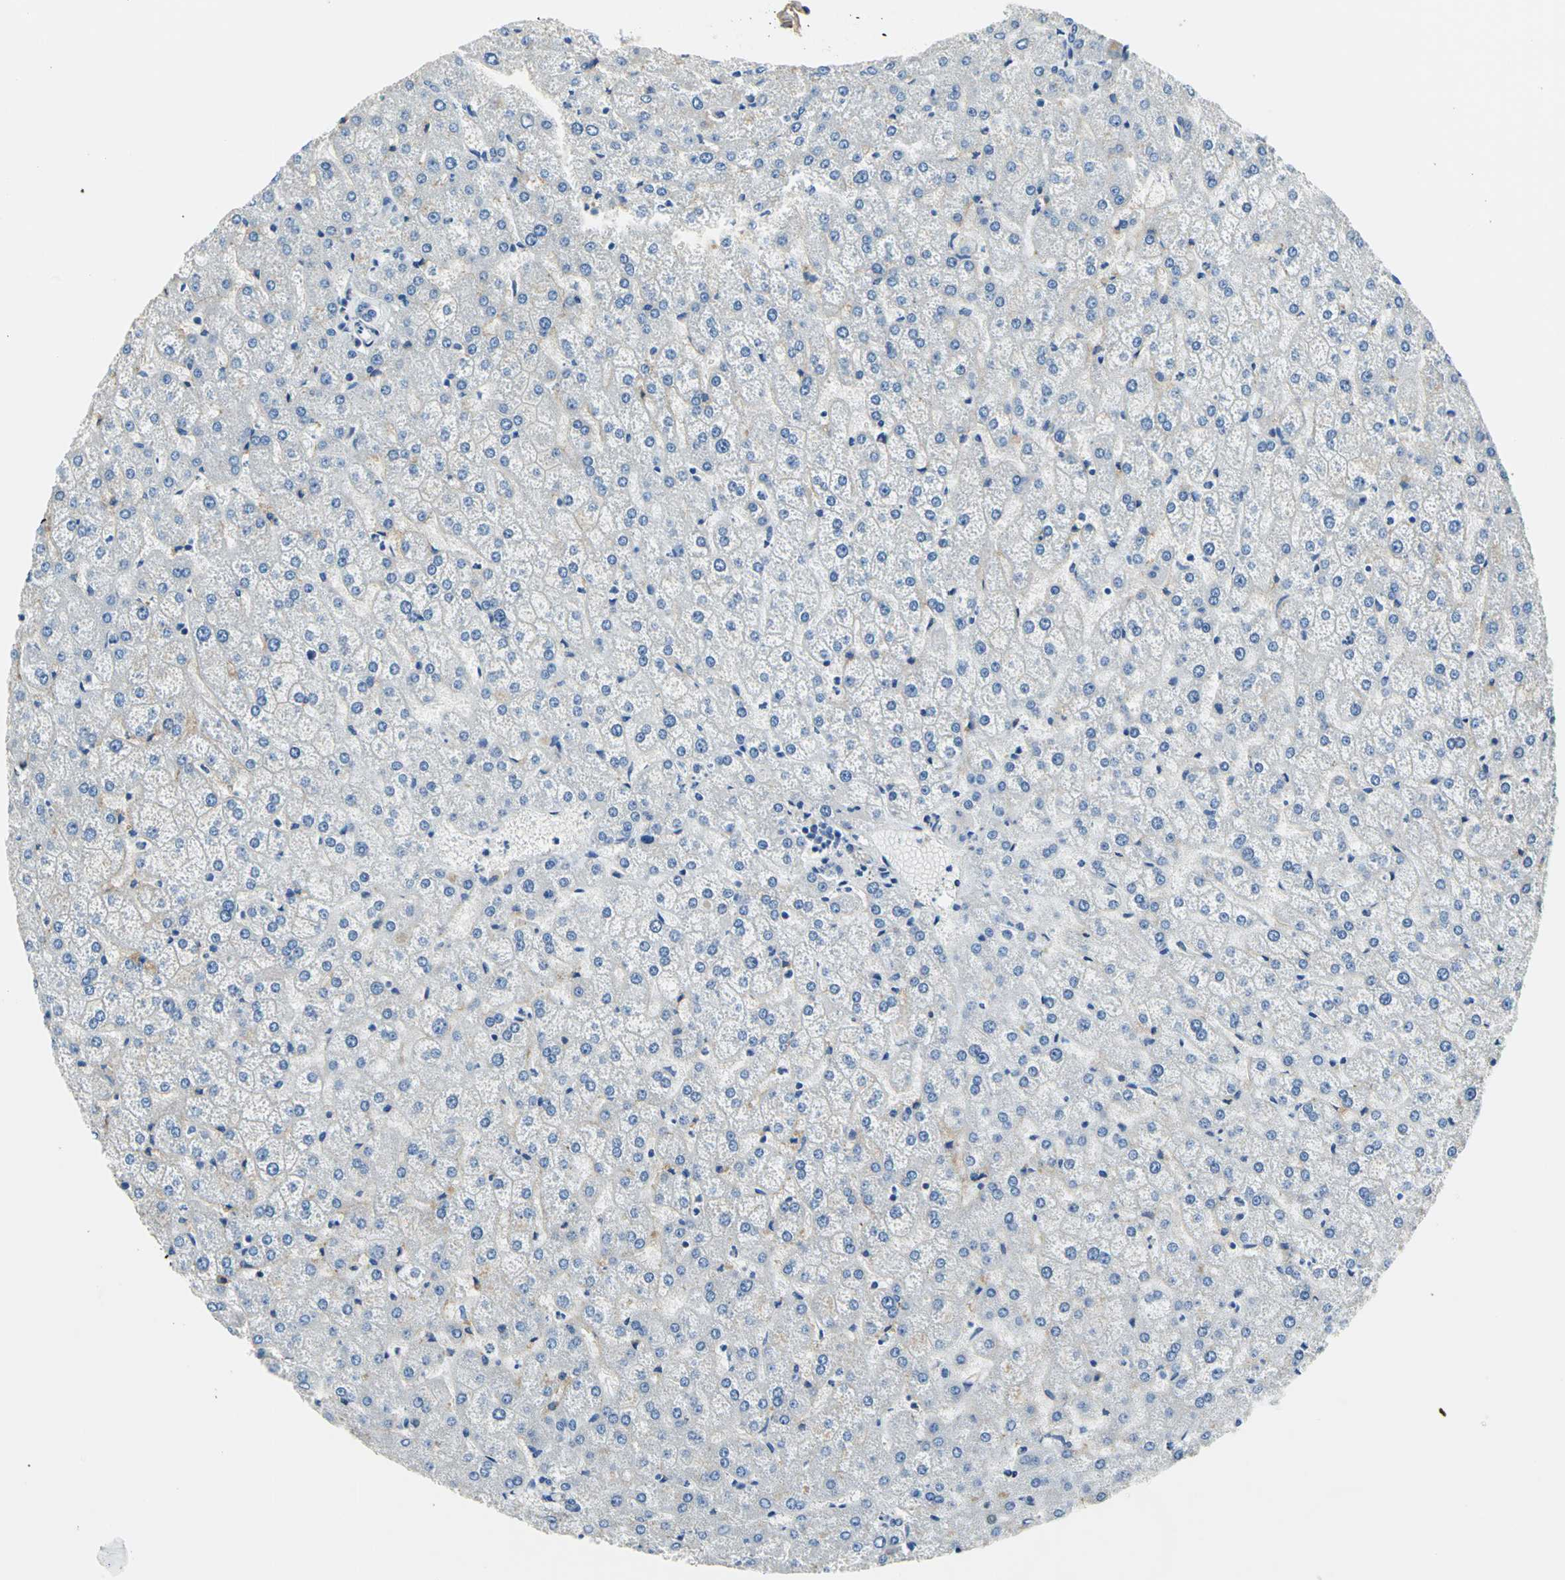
{"staining": {"intensity": "negative", "quantity": "none", "location": "none"}, "tissue": "liver", "cell_type": "Cholangiocytes", "image_type": "normal", "snomed": [{"axis": "morphology", "description": "Normal tissue, NOS"}, {"axis": "topography", "description": "Liver"}], "caption": "This is a micrograph of immunohistochemistry staining of unremarkable liver, which shows no staining in cholangiocytes.", "gene": "AKAP12", "patient": {"sex": "female", "age": 32}}